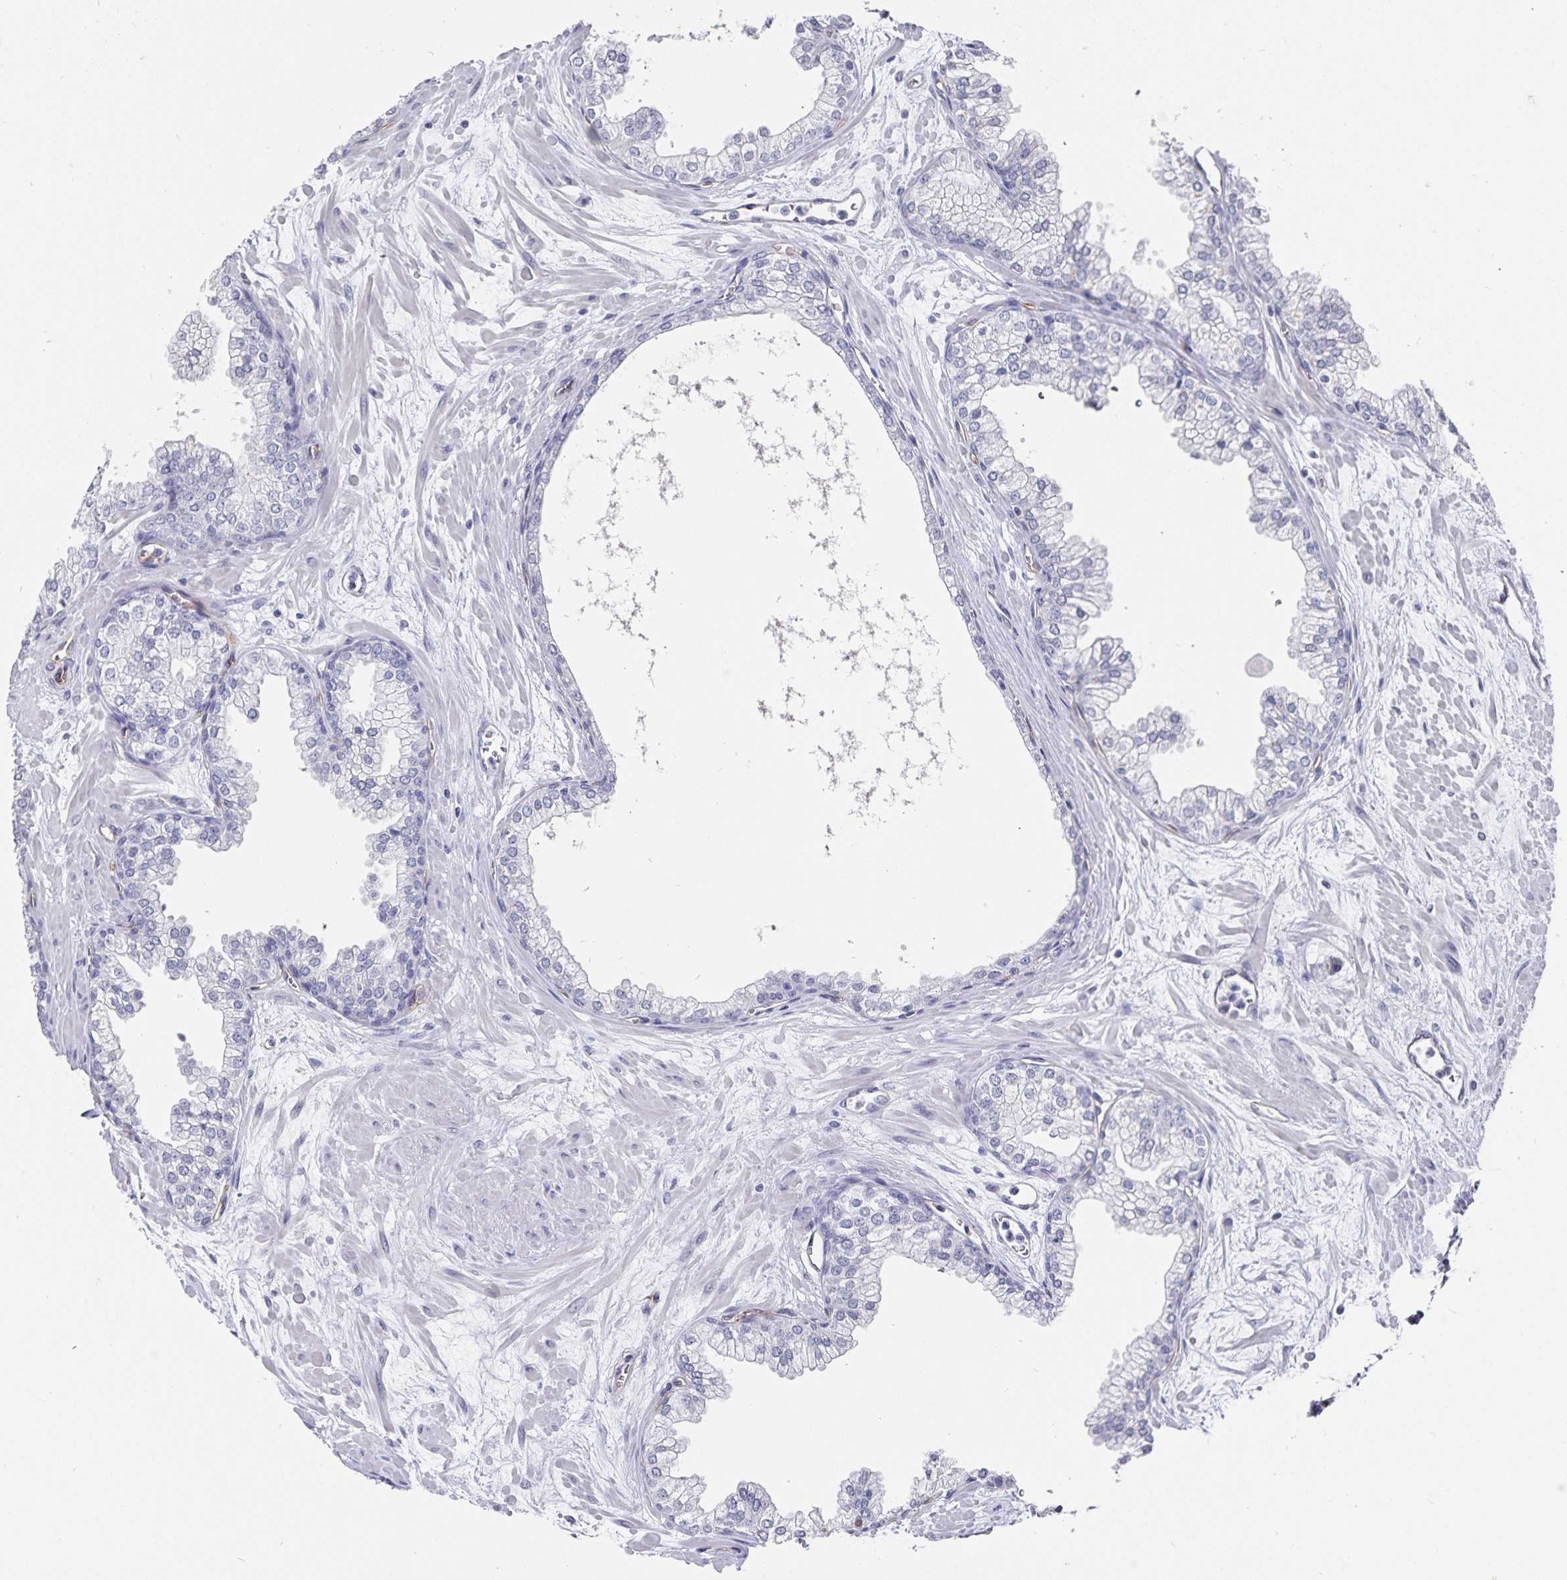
{"staining": {"intensity": "negative", "quantity": "none", "location": "none"}, "tissue": "prostate", "cell_type": "Glandular cells", "image_type": "normal", "snomed": [{"axis": "morphology", "description": "Normal tissue, NOS"}, {"axis": "topography", "description": "Prostate"}, {"axis": "topography", "description": "Peripheral nerve tissue"}], "caption": "A high-resolution image shows IHC staining of normal prostate, which demonstrates no significant staining in glandular cells.", "gene": "PODXL", "patient": {"sex": "male", "age": 61}}